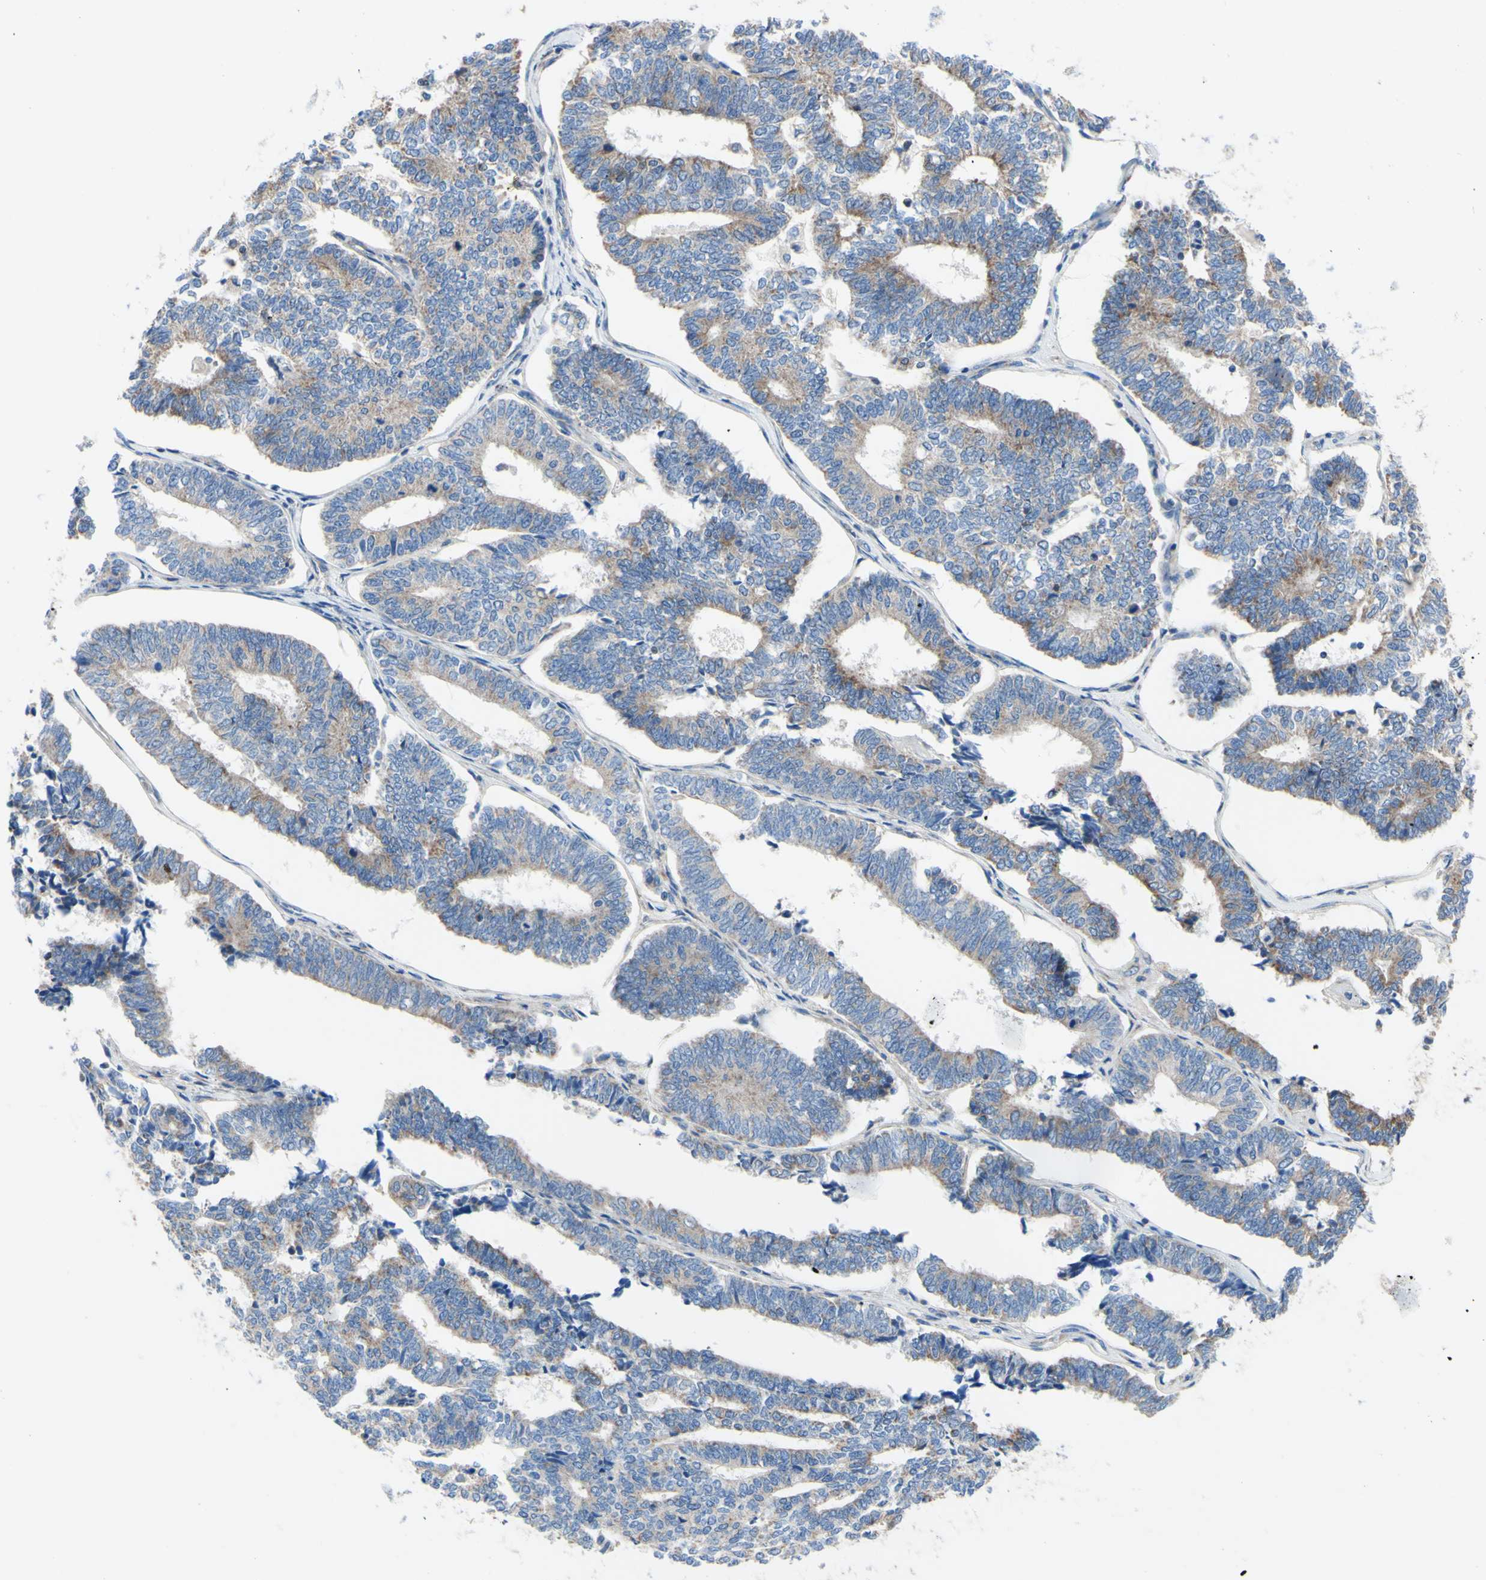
{"staining": {"intensity": "moderate", "quantity": "<25%", "location": "cytoplasmic/membranous"}, "tissue": "endometrial cancer", "cell_type": "Tumor cells", "image_type": "cancer", "snomed": [{"axis": "morphology", "description": "Adenocarcinoma, NOS"}, {"axis": "topography", "description": "Endometrium"}], "caption": "Immunohistochemical staining of endometrial cancer (adenocarcinoma) demonstrates moderate cytoplasmic/membranous protein positivity in about <25% of tumor cells.", "gene": "FMR1", "patient": {"sex": "female", "age": 70}}